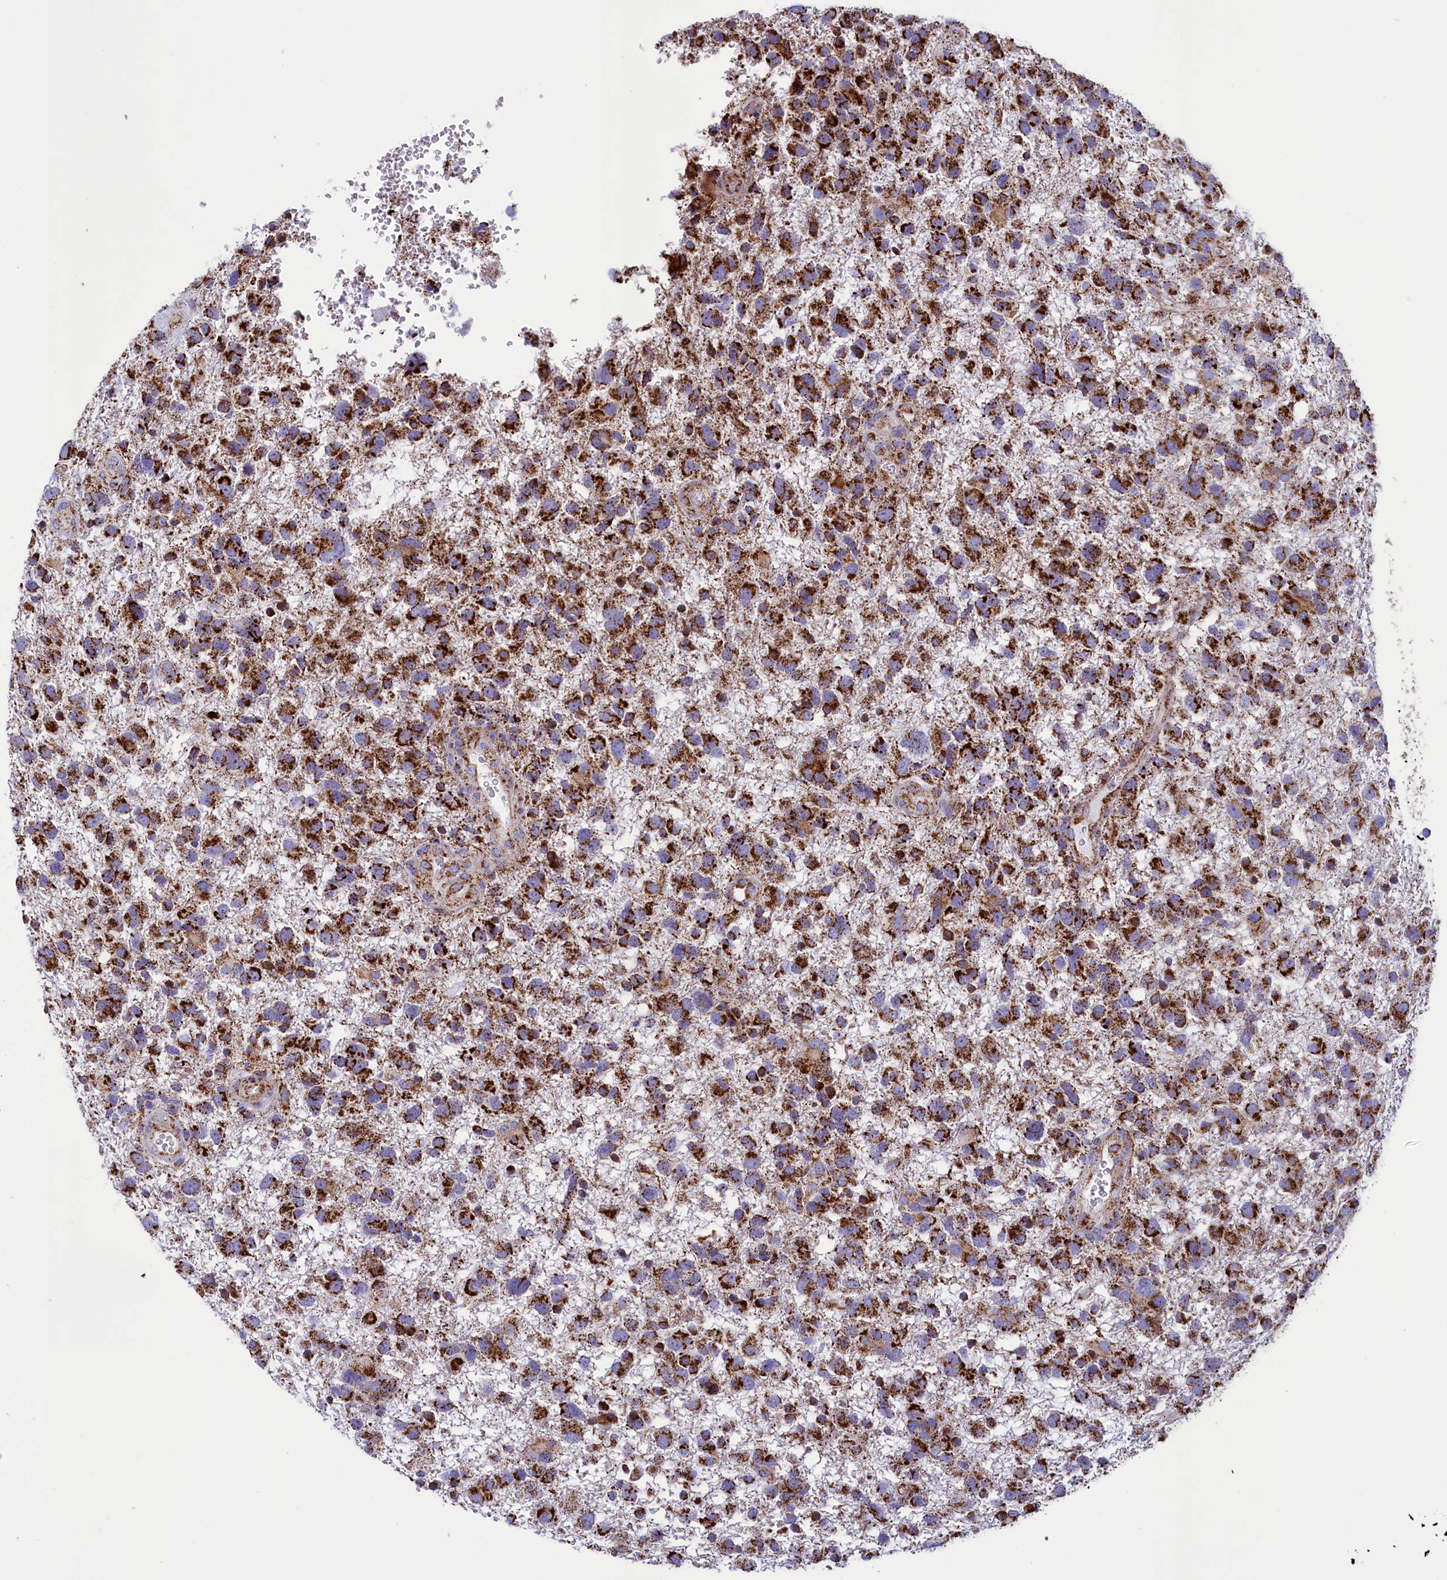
{"staining": {"intensity": "strong", "quantity": ">75%", "location": "cytoplasmic/membranous"}, "tissue": "glioma", "cell_type": "Tumor cells", "image_type": "cancer", "snomed": [{"axis": "morphology", "description": "Glioma, malignant, High grade"}, {"axis": "topography", "description": "Brain"}], "caption": "A histopathology image of malignant high-grade glioma stained for a protein demonstrates strong cytoplasmic/membranous brown staining in tumor cells.", "gene": "ISOC2", "patient": {"sex": "male", "age": 61}}